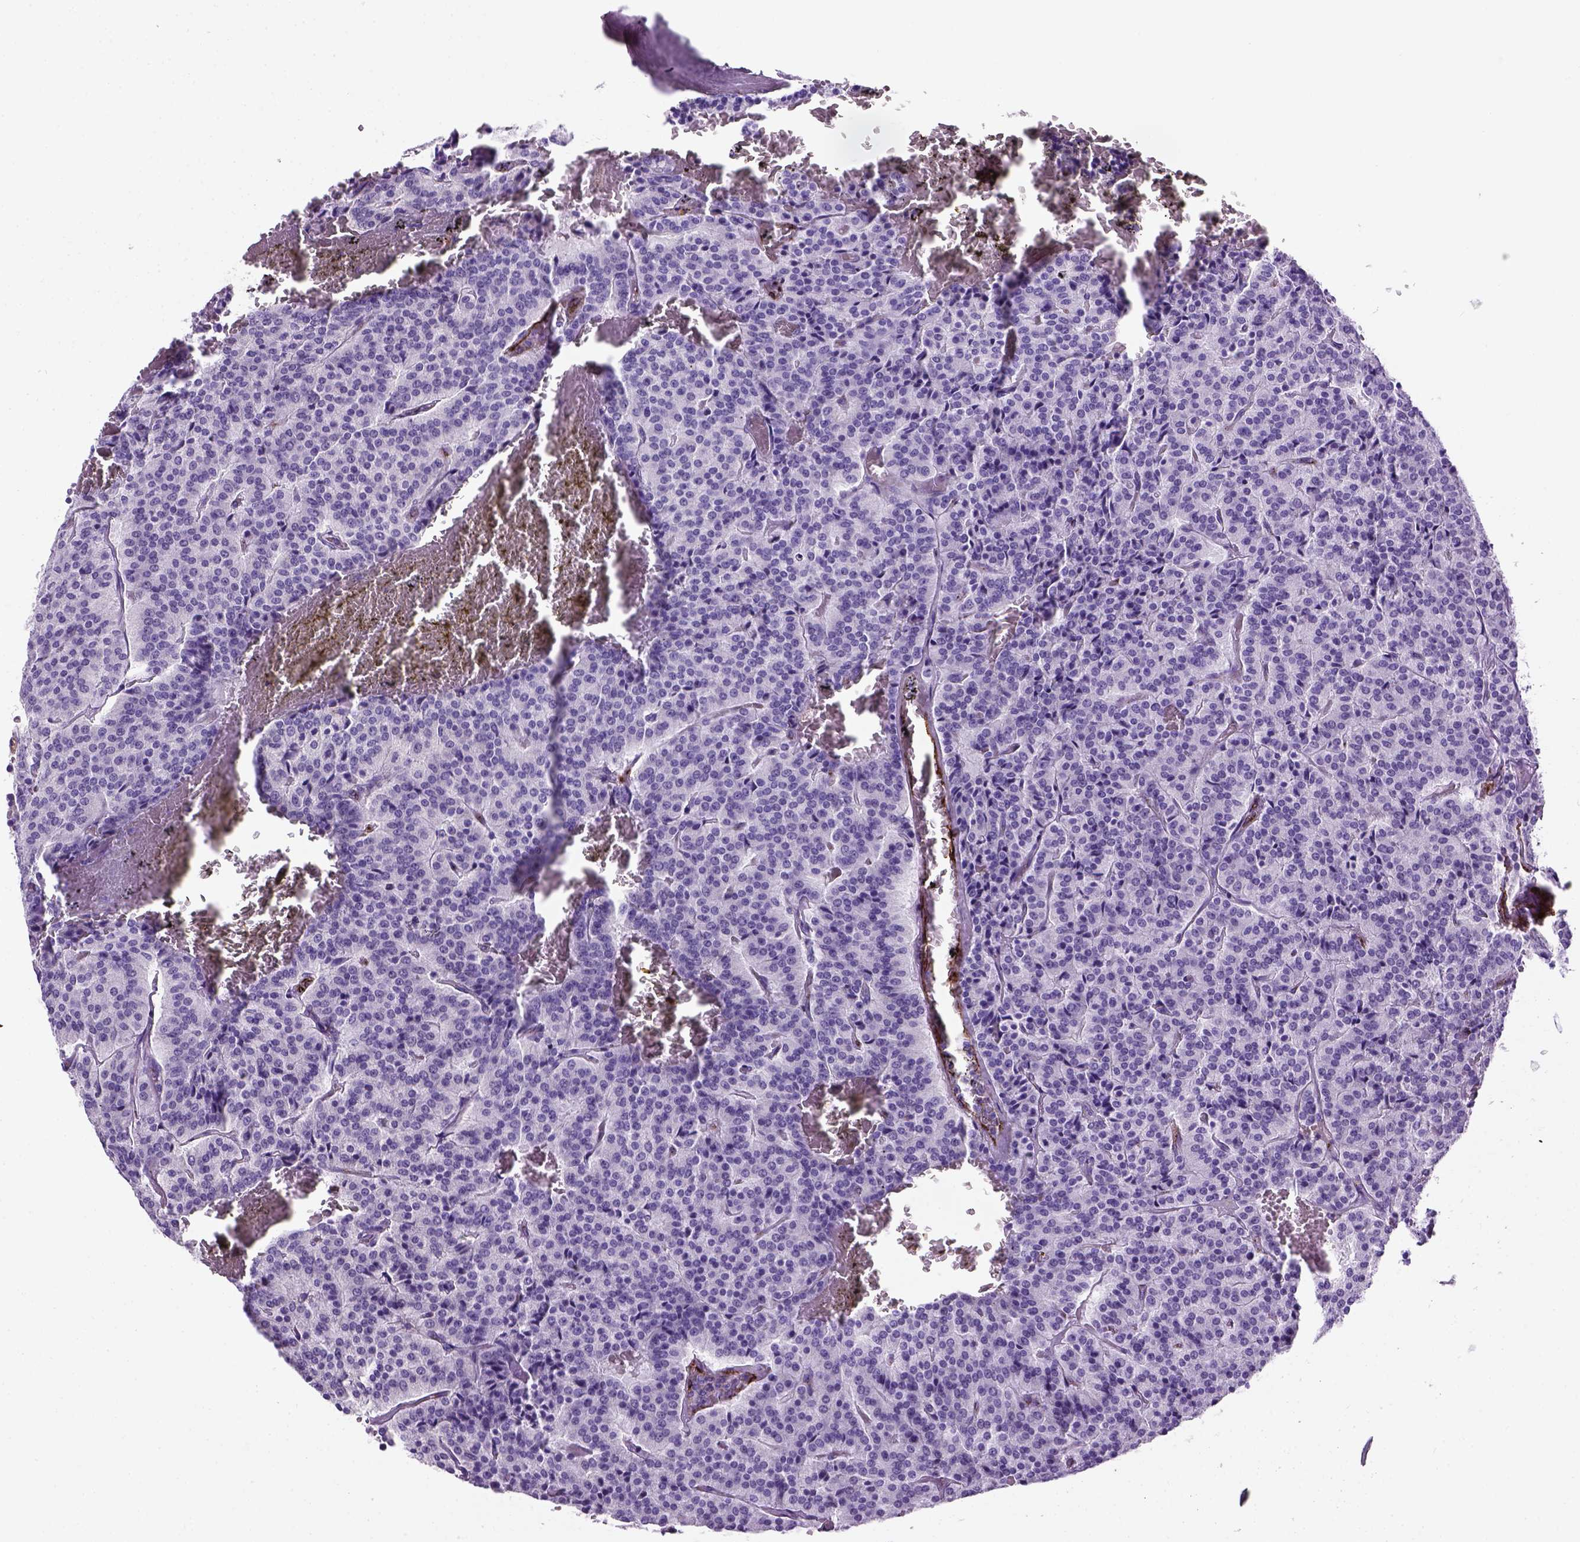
{"staining": {"intensity": "negative", "quantity": "none", "location": "none"}, "tissue": "carcinoid", "cell_type": "Tumor cells", "image_type": "cancer", "snomed": [{"axis": "morphology", "description": "Carcinoid, malignant, NOS"}, {"axis": "topography", "description": "Lung"}], "caption": "Micrograph shows no significant protein expression in tumor cells of carcinoid. (Brightfield microscopy of DAB (3,3'-diaminobenzidine) IHC at high magnification).", "gene": "VWF", "patient": {"sex": "male", "age": 70}}